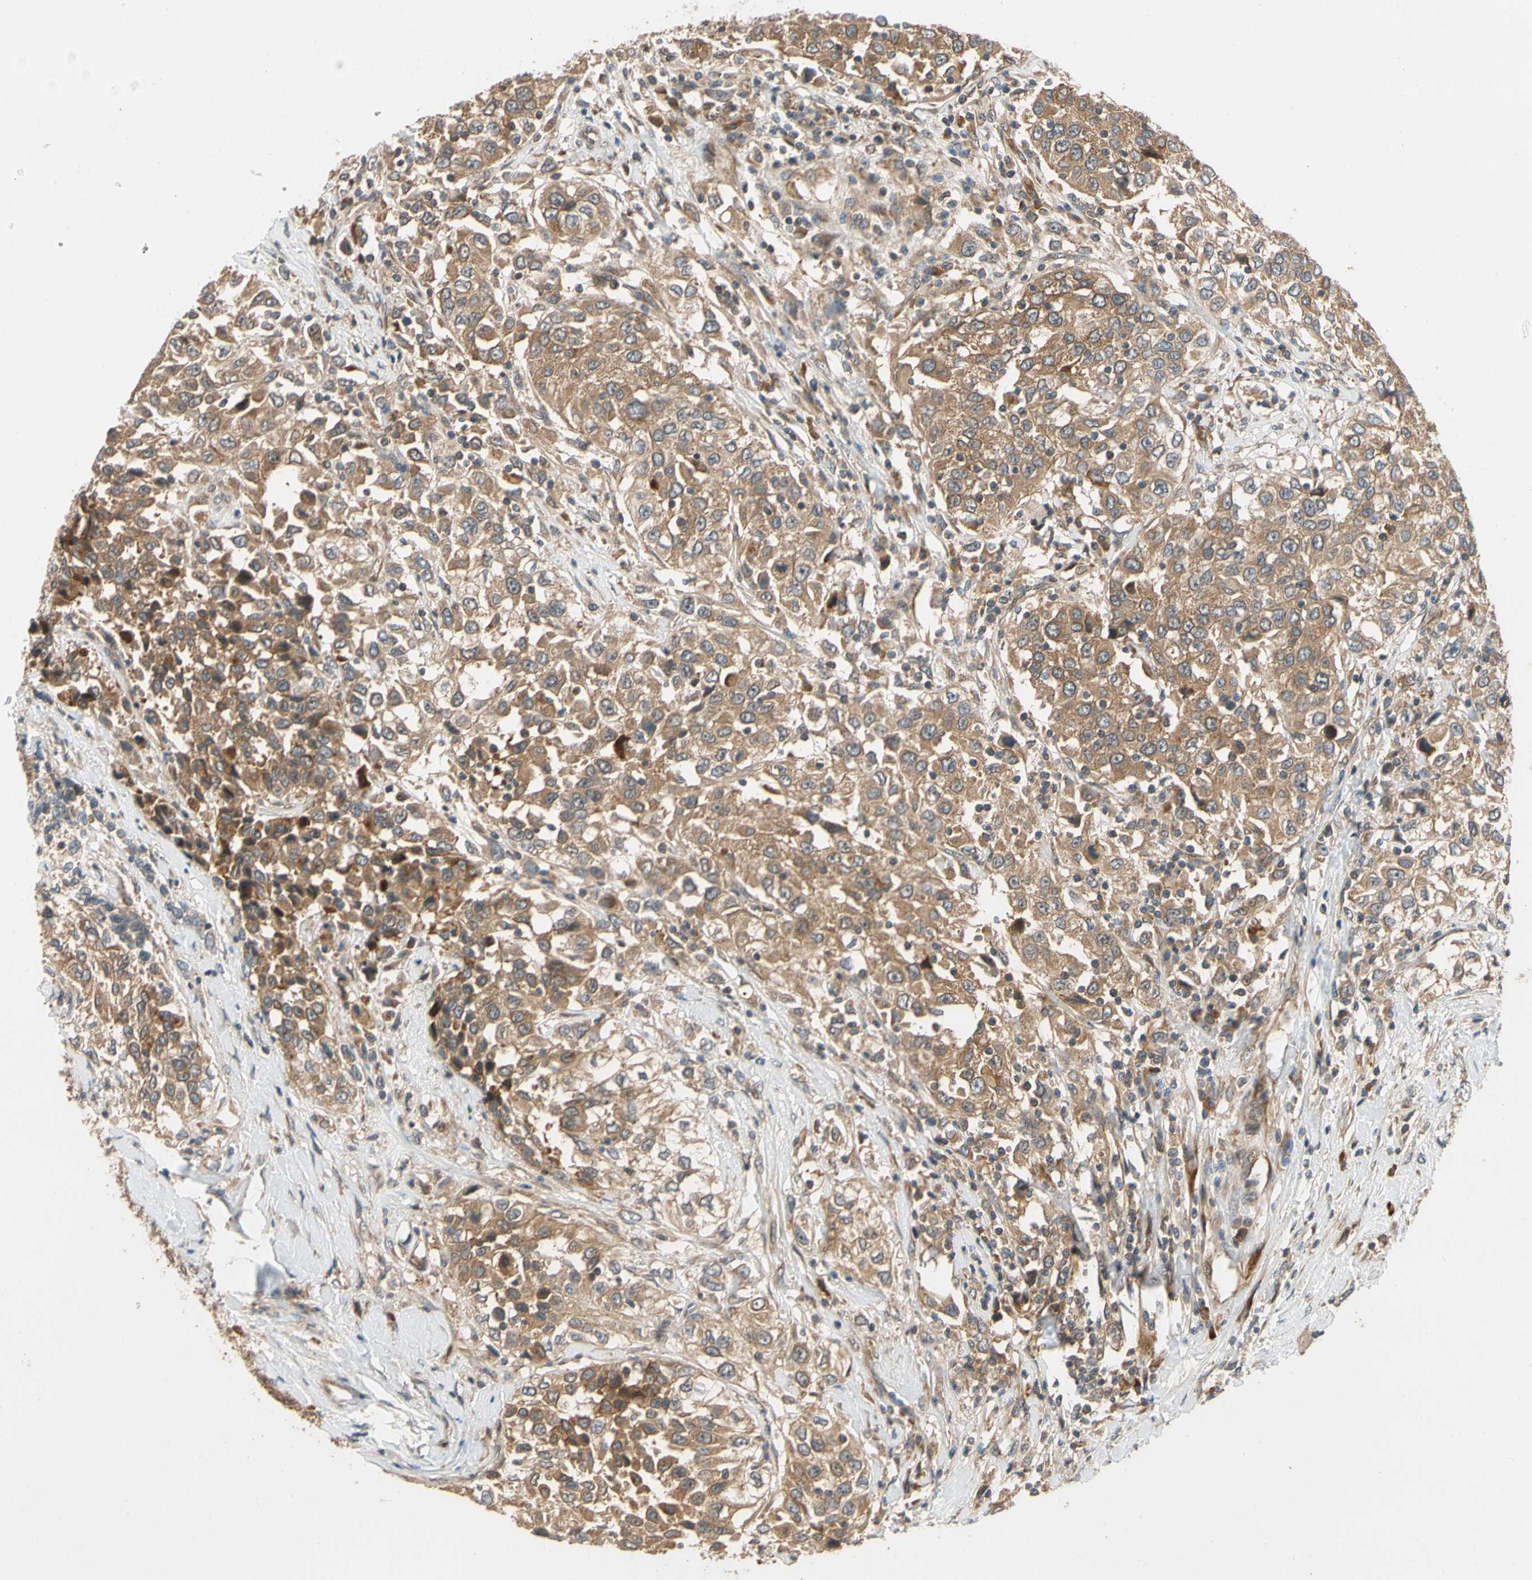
{"staining": {"intensity": "moderate", "quantity": ">75%", "location": "cytoplasmic/membranous"}, "tissue": "urothelial cancer", "cell_type": "Tumor cells", "image_type": "cancer", "snomed": [{"axis": "morphology", "description": "Urothelial carcinoma, High grade"}, {"axis": "topography", "description": "Urinary bladder"}], "caption": "Urothelial cancer was stained to show a protein in brown. There is medium levels of moderate cytoplasmic/membranous positivity in about >75% of tumor cells. Immunohistochemistry stains the protein in brown and the nuclei are stained blue.", "gene": "TDRP", "patient": {"sex": "female", "age": 80}}